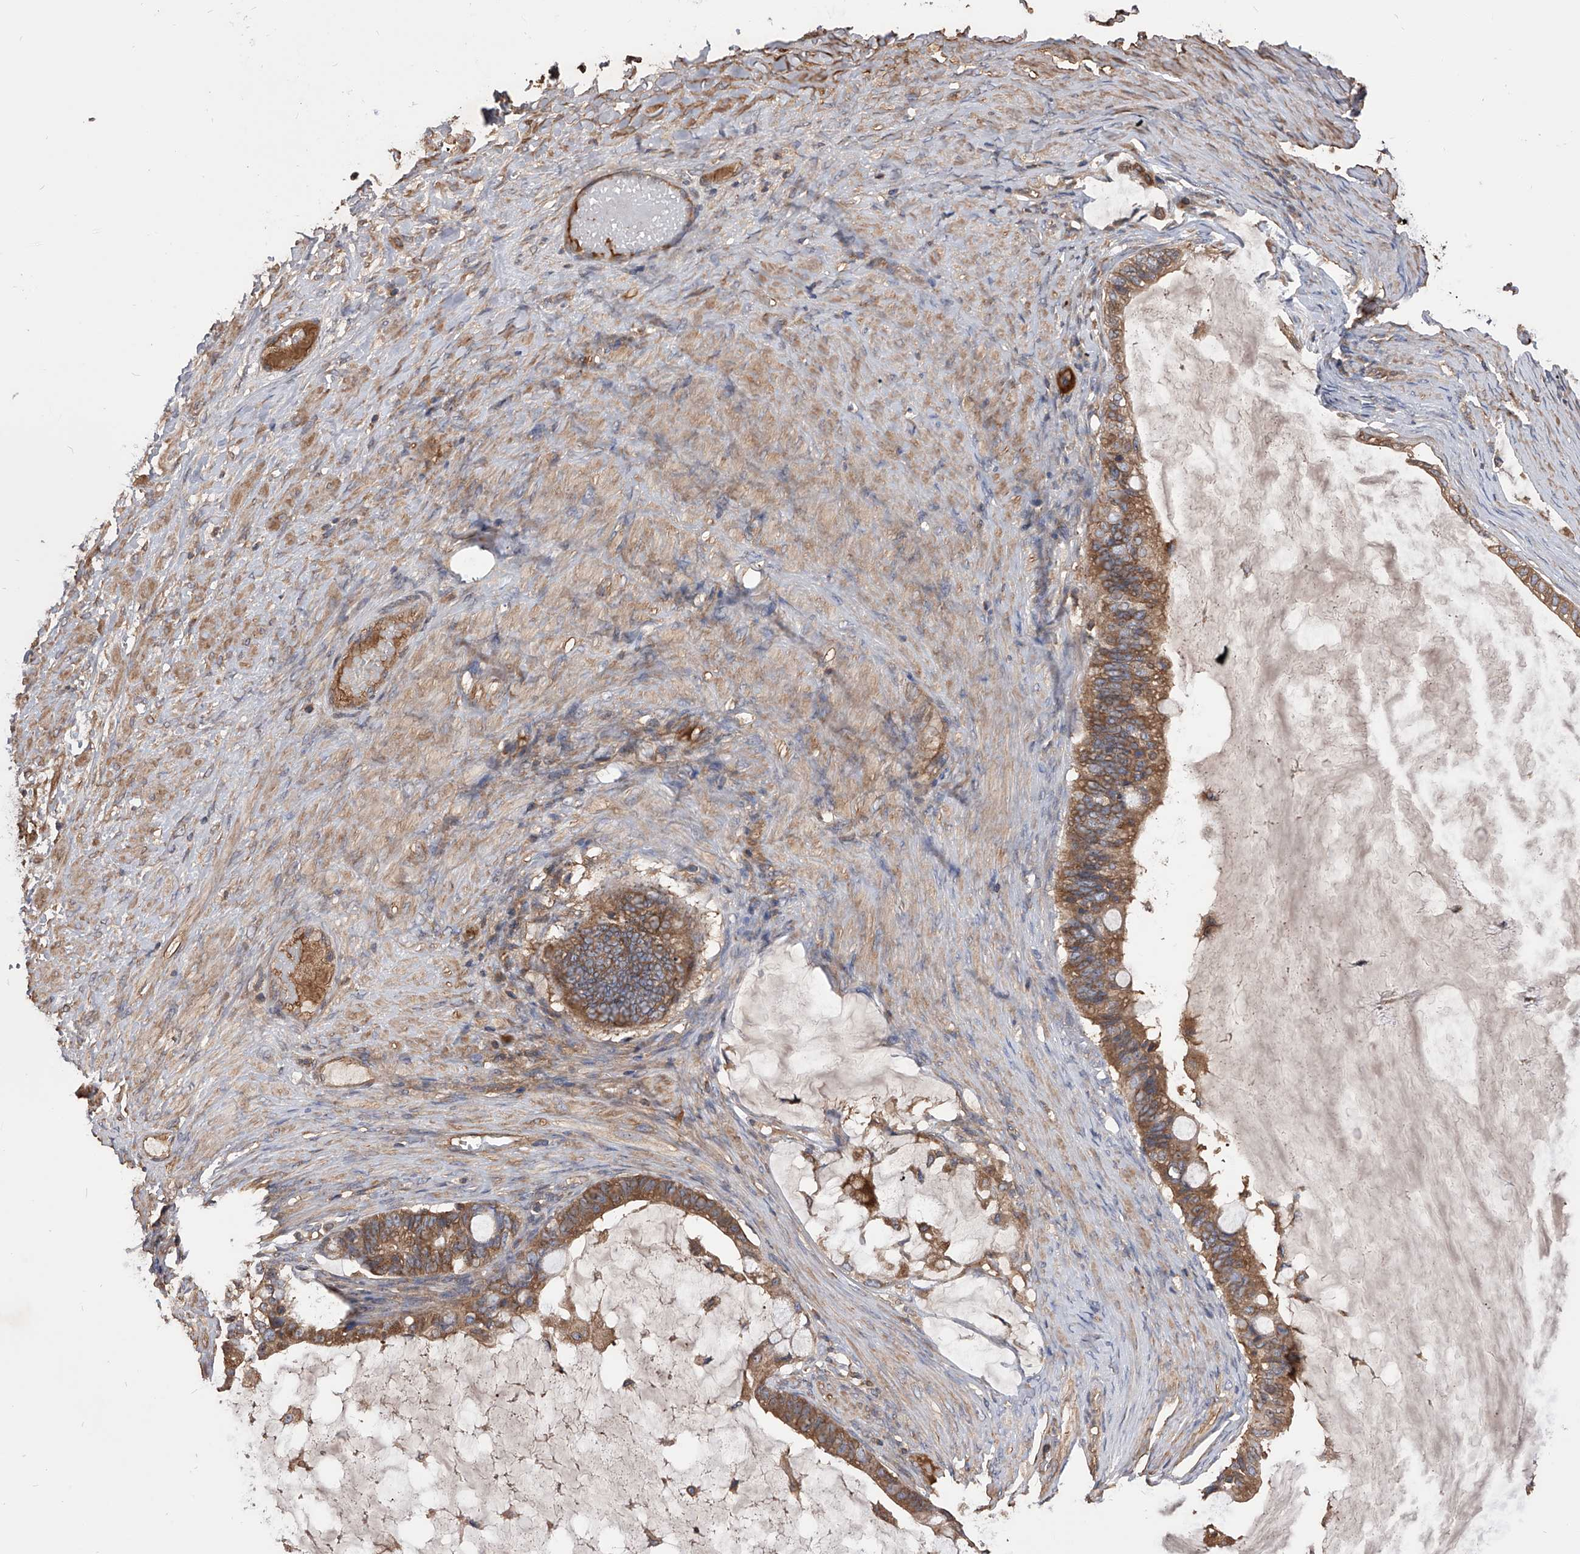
{"staining": {"intensity": "moderate", "quantity": ">75%", "location": "cytoplasmic/membranous"}, "tissue": "ovarian cancer", "cell_type": "Tumor cells", "image_type": "cancer", "snomed": [{"axis": "morphology", "description": "Cystadenocarcinoma, mucinous, NOS"}, {"axis": "topography", "description": "Ovary"}], "caption": "Tumor cells display moderate cytoplasmic/membranous expression in approximately >75% of cells in mucinous cystadenocarcinoma (ovarian).", "gene": "CUL7", "patient": {"sex": "female", "age": 61}}